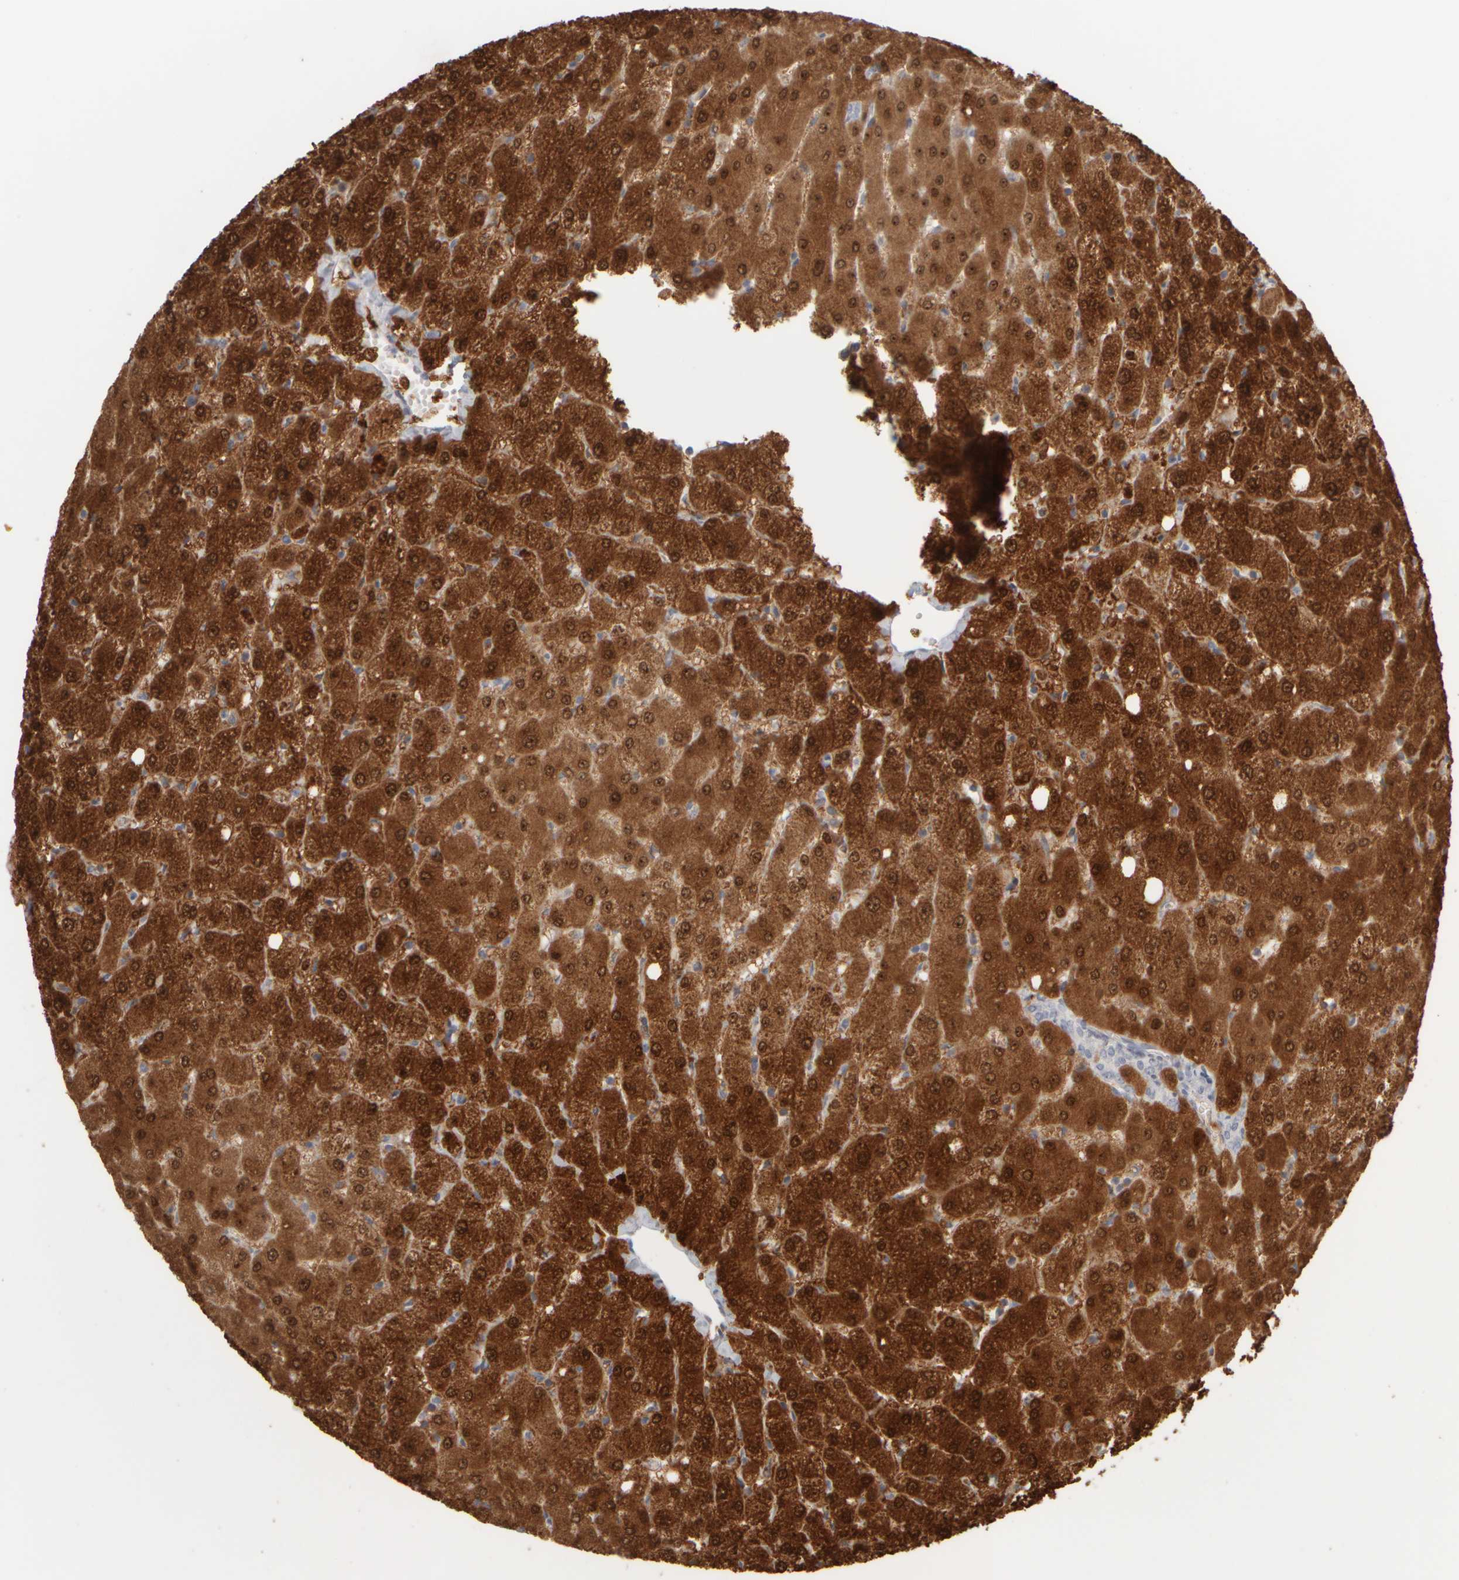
{"staining": {"intensity": "negative", "quantity": "none", "location": "none"}, "tissue": "liver", "cell_type": "Cholangiocytes", "image_type": "normal", "snomed": [{"axis": "morphology", "description": "Normal tissue, NOS"}, {"axis": "topography", "description": "Liver"}], "caption": "The micrograph displays no significant positivity in cholangiocytes of liver.", "gene": "DCXR", "patient": {"sex": "female", "age": 54}}